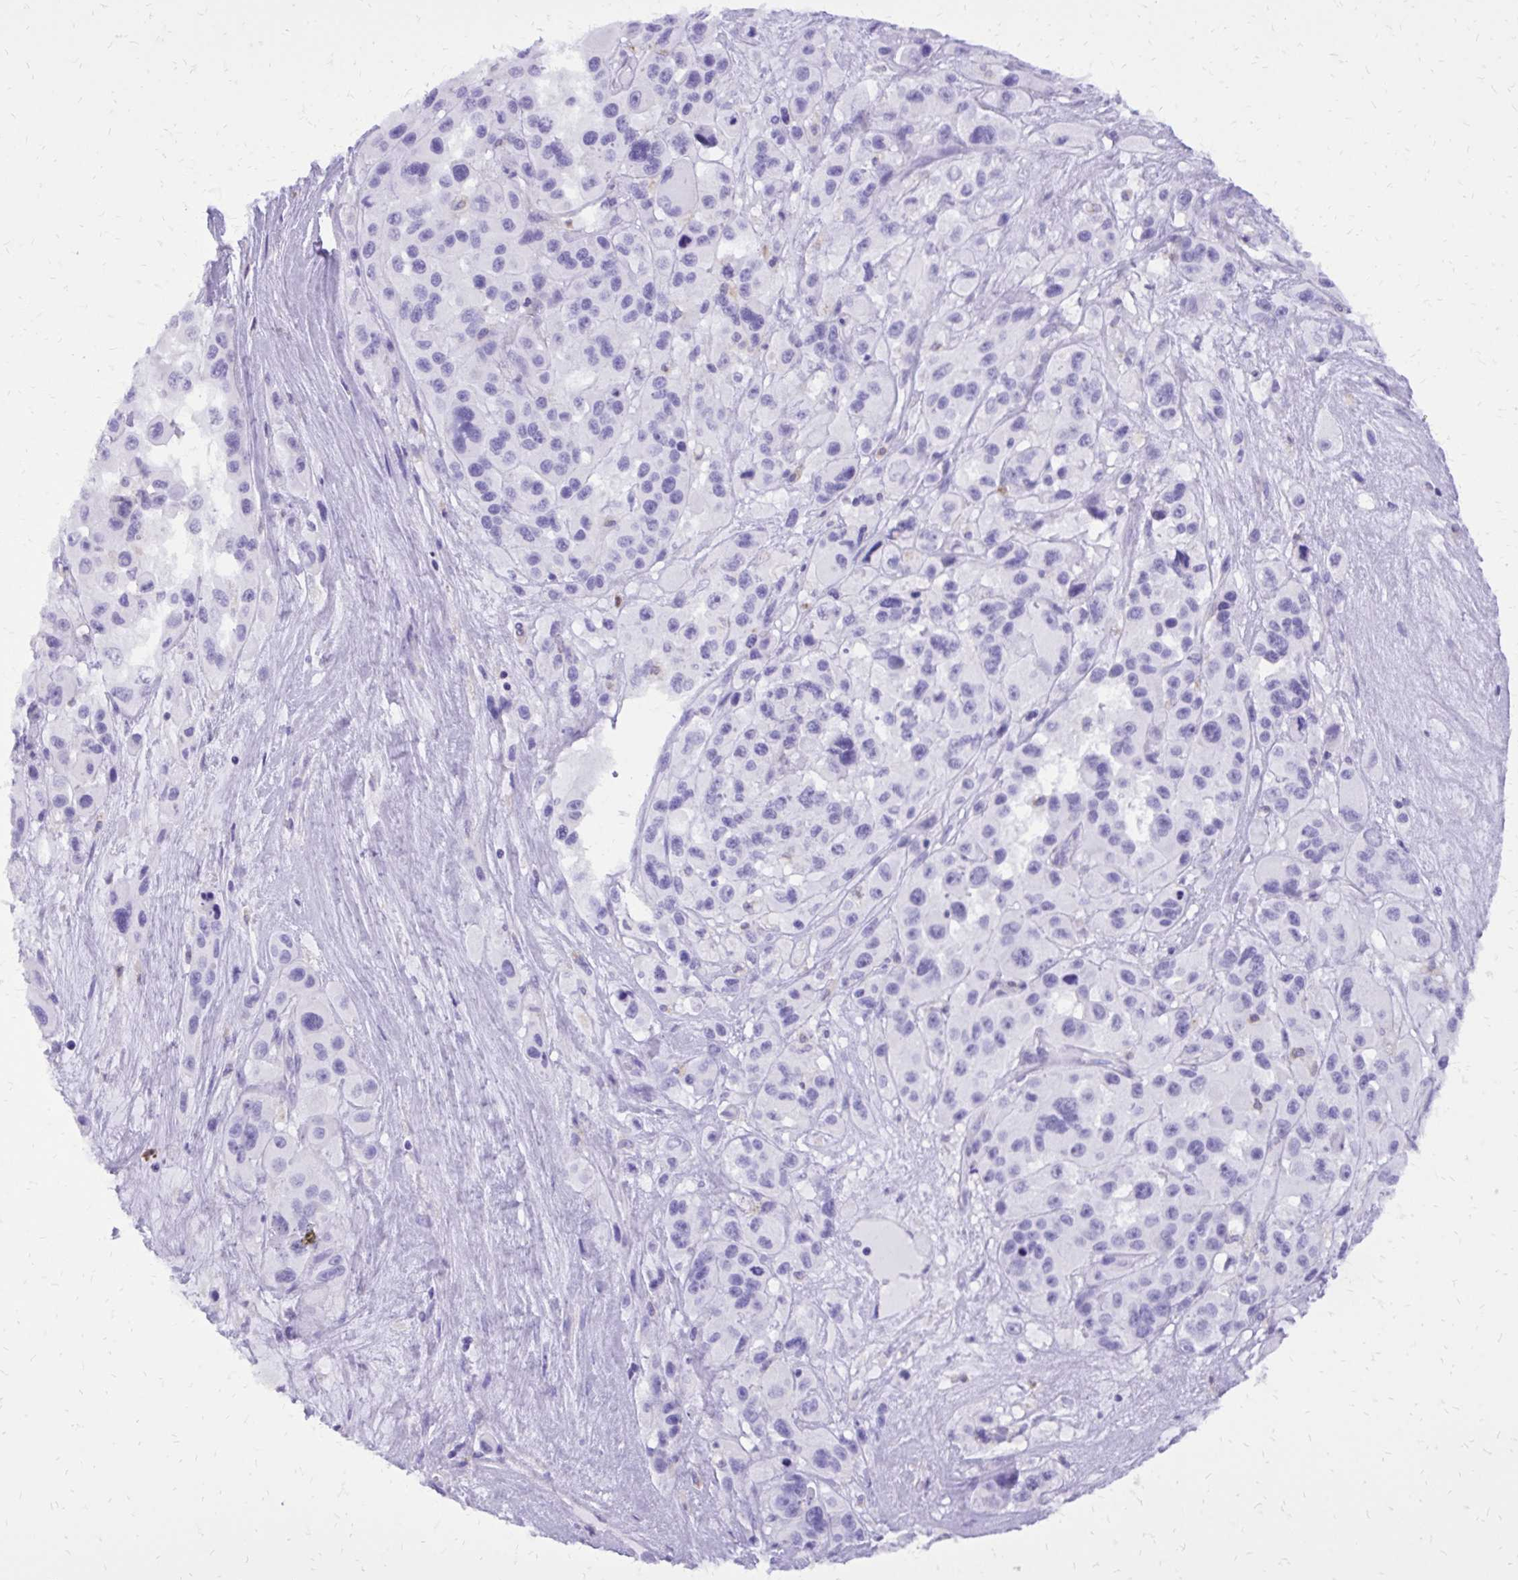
{"staining": {"intensity": "negative", "quantity": "none", "location": "none"}, "tissue": "melanoma", "cell_type": "Tumor cells", "image_type": "cancer", "snomed": [{"axis": "morphology", "description": "Malignant melanoma, Metastatic site"}, {"axis": "topography", "description": "Lymph node"}], "caption": "DAB (3,3'-diaminobenzidine) immunohistochemical staining of human malignant melanoma (metastatic site) demonstrates no significant expression in tumor cells.", "gene": "CAT", "patient": {"sex": "female", "age": 65}}